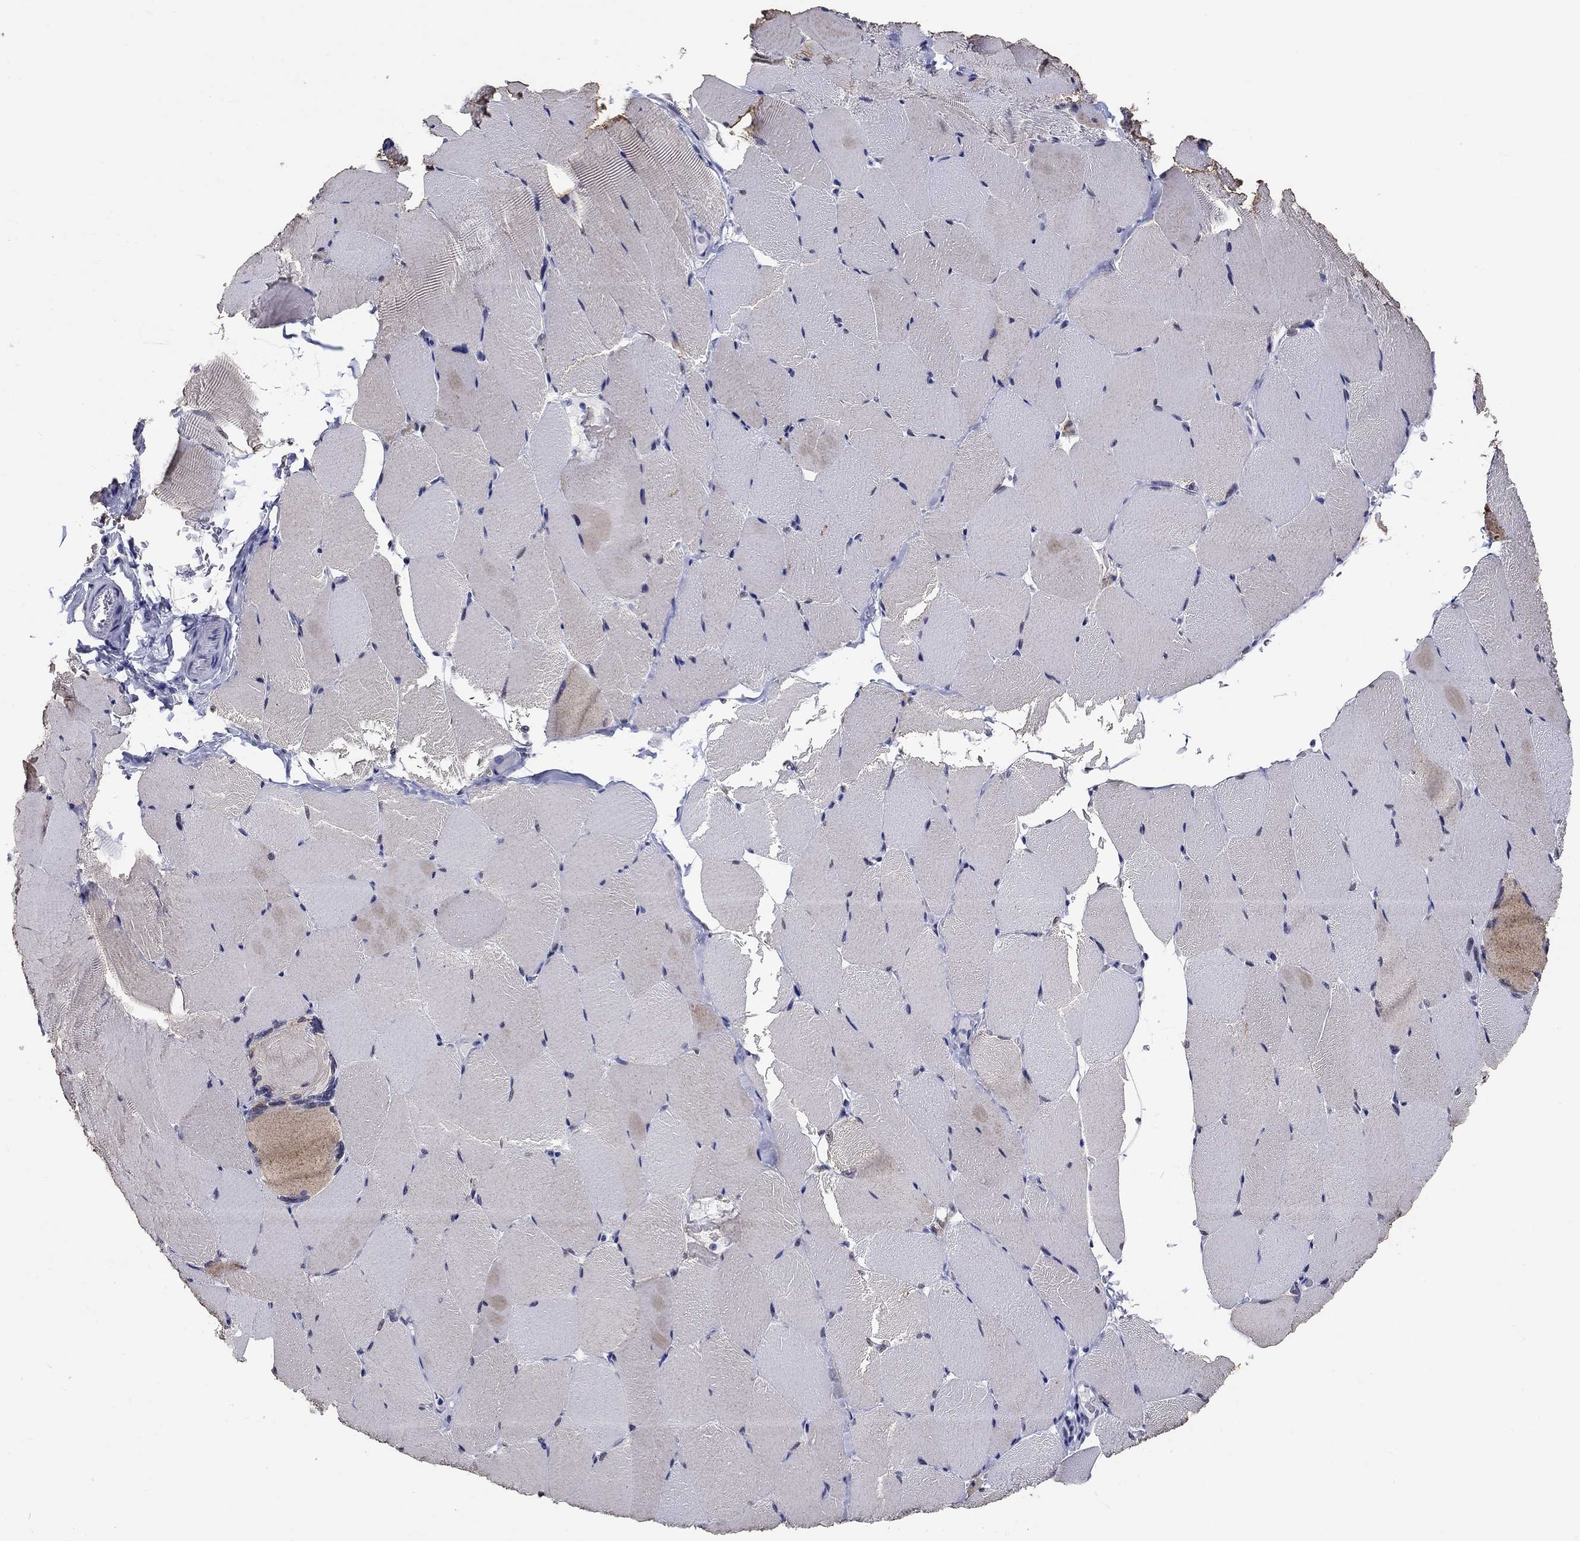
{"staining": {"intensity": "negative", "quantity": "none", "location": "none"}, "tissue": "skeletal muscle", "cell_type": "Myocytes", "image_type": "normal", "snomed": [{"axis": "morphology", "description": "Normal tissue, NOS"}, {"axis": "topography", "description": "Skeletal muscle"}], "caption": "Human skeletal muscle stained for a protein using immunohistochemistry displays no expression in myocytes.", "gene": "GRIN1", "patient": {"sex": "female", "age": 37}}